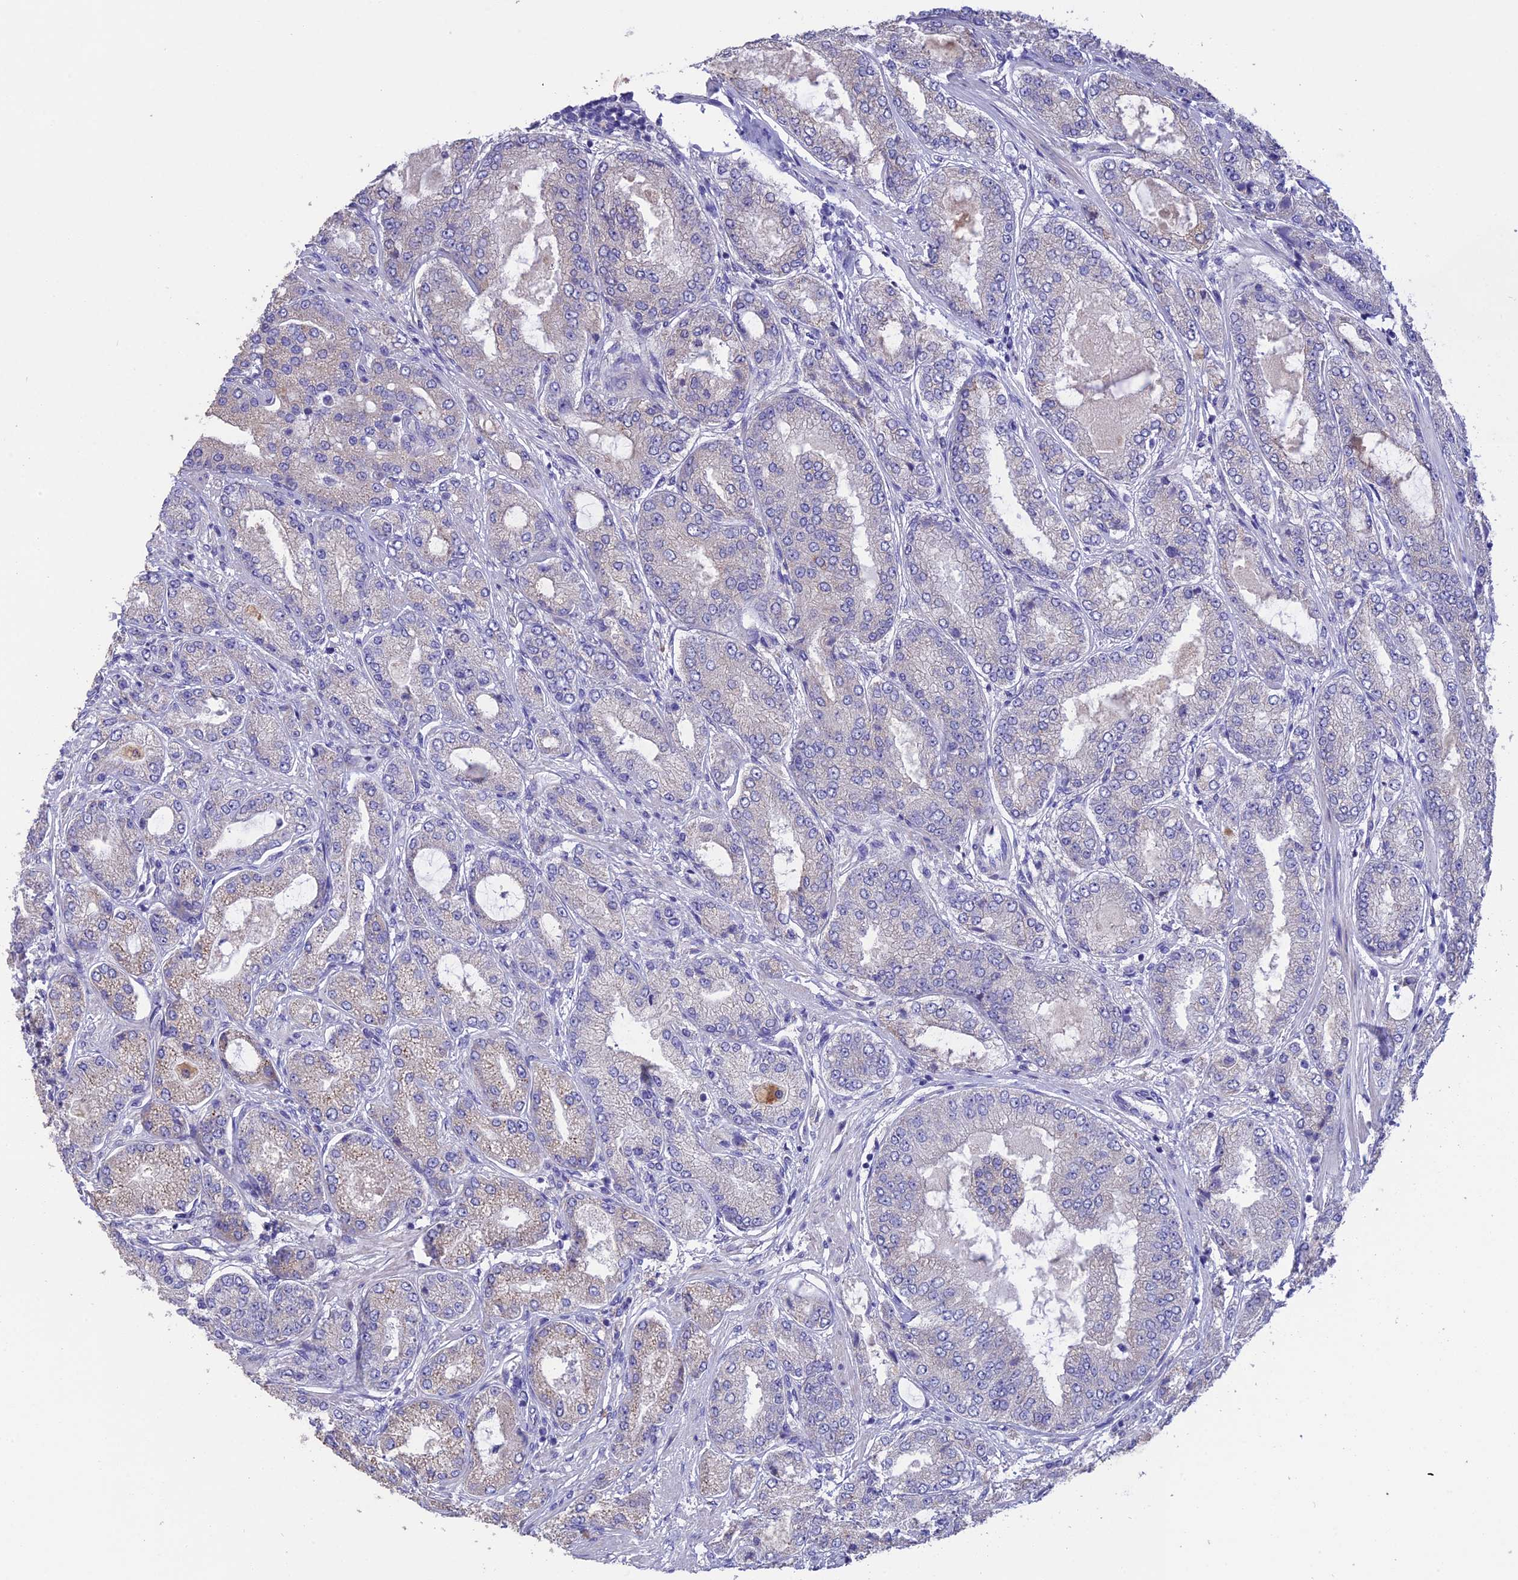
{"staining": {"intensity": "moderate", "quantity": "<25%", "location": "cytoplasmic/membranous"}, "tissue": "prostate cancer", "cell_type": "Tumor cells", "image_type": "cancer", "snomed": [{"axis": "morphology", "description": "Adenocarcinoma, High grade"}, {"axis": "topography", "description": "Prostate"}], "caption": "DAB (3,3'-diaminobenzidine) immunohistochemical staining of human adenocarcinoma (high-grade) (prostate) reveals moderate cytoplasmic/membranous protein positivity in about <25% of tumor cells.", "gene": "CYP2U1", "patient": {"sex": "male", "age": 71}}